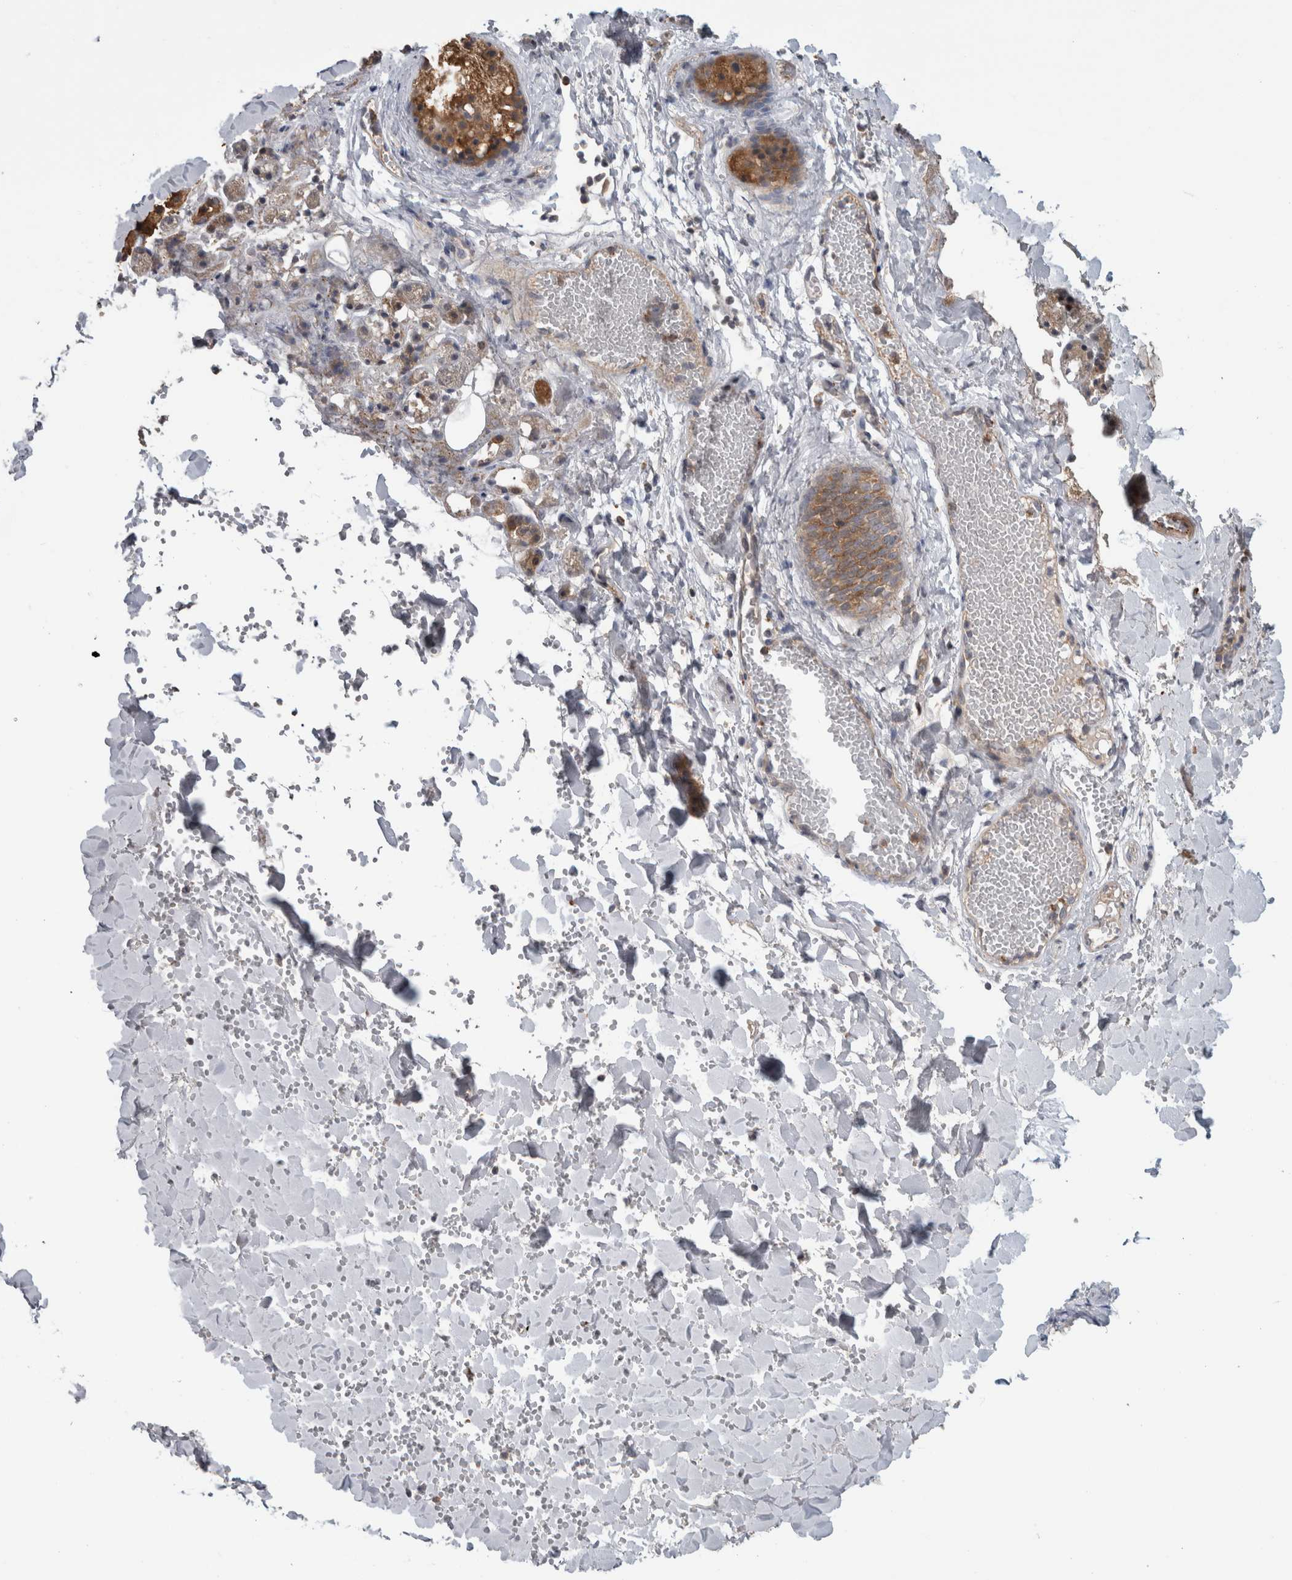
{"staining": {"intensity": "strong", "quantity": ">75%", "location": "cytoplasmic/membranous"}, "tissue": "salivary gland", "cell_type": "Glandular cells", "image_type": "normal", "snomed": [{"axis": "morphology", "description": "Normal tissue, NOS"}, {"axis": "topography", "description": "Salivary gland"}], "caption": "This is a micrograph of immunohistochemistry (IHC) staining of normal salivary gland, which shows strong staining in the cytoplasmic/membranous of glandular cells.", "gene": "ADGRL3", "patient": {"sex": "female", "age": 33}}